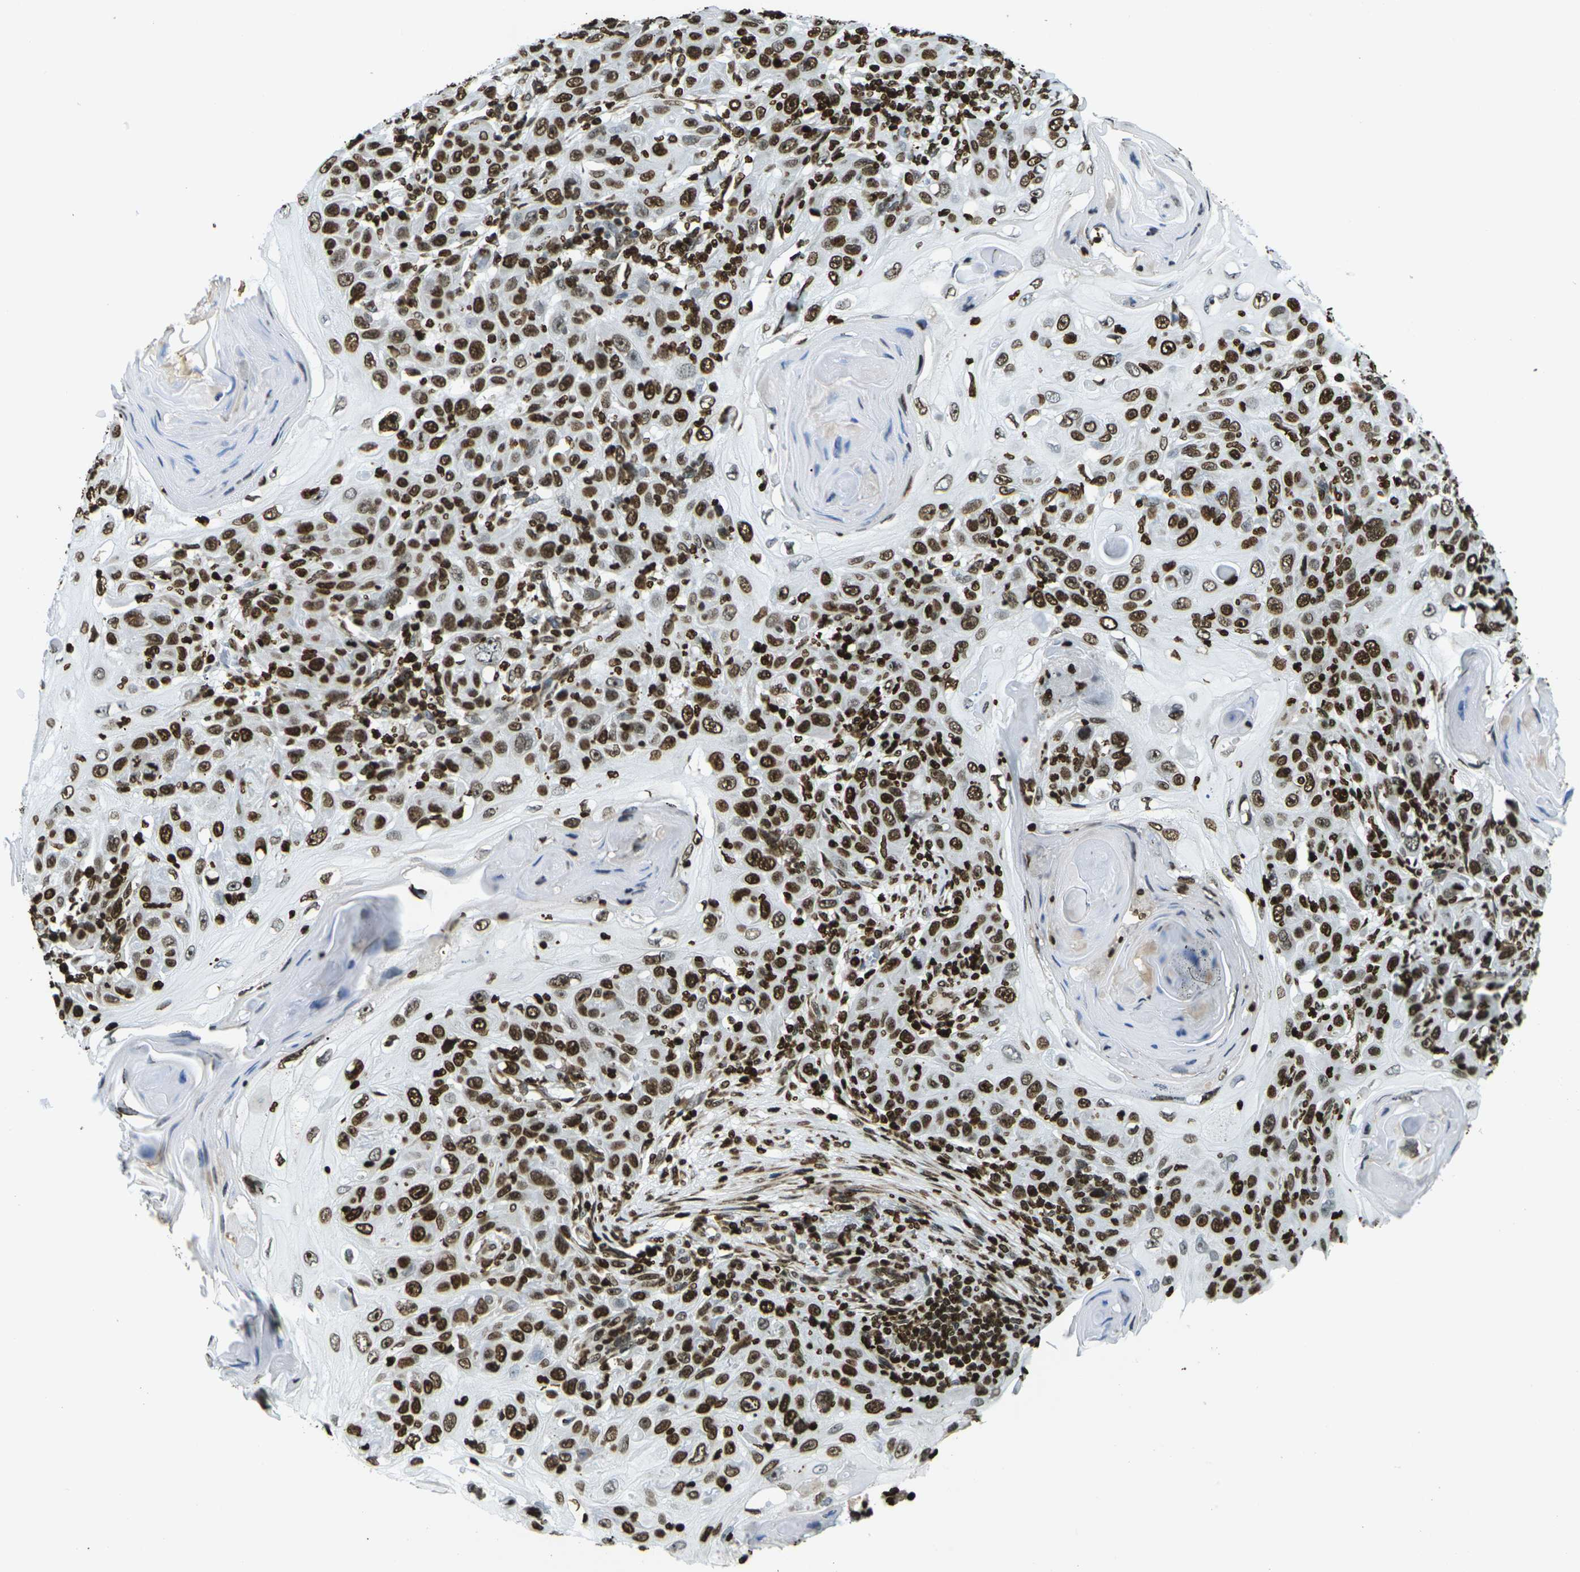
{"staining": {"intensity": "strong", "quantity": ">75%", "location": "nuclear"}, "tissue": "skin cancer", "cell_type": "Tumor cells", "image_type": "cancer", "snomed": [{"axis": "morphology", "description": "Squamous cell carcinoma, NOS"}, {"axis": "topography", "description": "Skin"}], "caption": "Immunohistochemistry (DAB) staining of human skin cancer demonstrates strong nuclear protein expression in about >75% of tumor cells. (Stains: DAB (3,3'-diaminobenzidine) in brown, nuclei in blue, Microscopy: brightfield microscopy at high magnification).", "gene": "H1-2", "patient": {"sex": "female", "age": 88}}